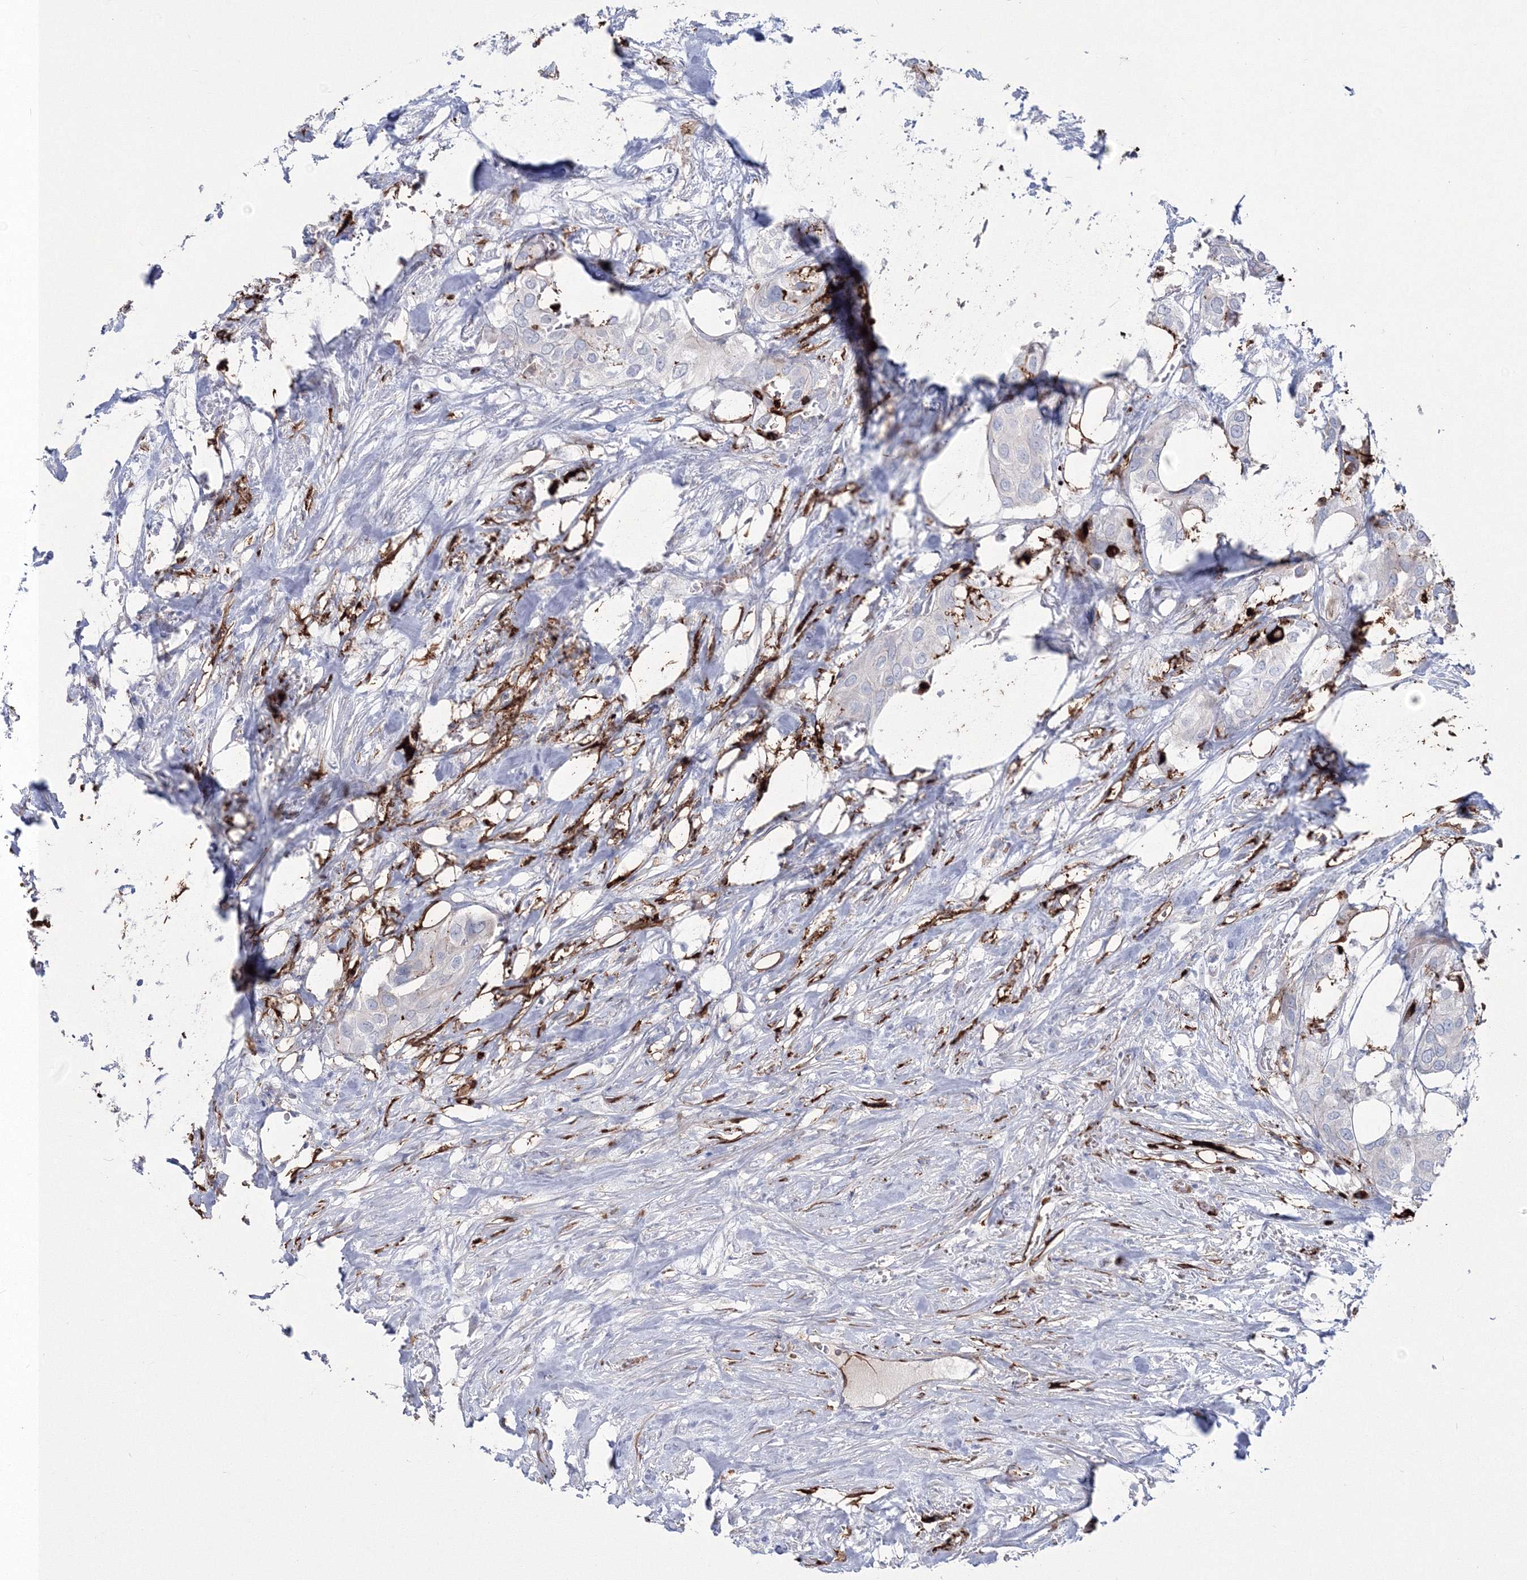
{"staining": {"intensity": "negative", "quantity": "none", "location": "none"}, "tissue": "urothelial cancer", "cell_type": "Tumor cells", "image_type": "cancer", "snomed": [{"axis": "morphology", "description": "Urothelial carcinoma, High grade"}, {"axis": "topography", "description": "Urinary bladder"}], "caption": "There is no significant positivity in tumor cells of urothelial cancer. Nuclei are stained in blue.", "gene": "HYAL2", "patient": {"sex": "male", "age": 64}}